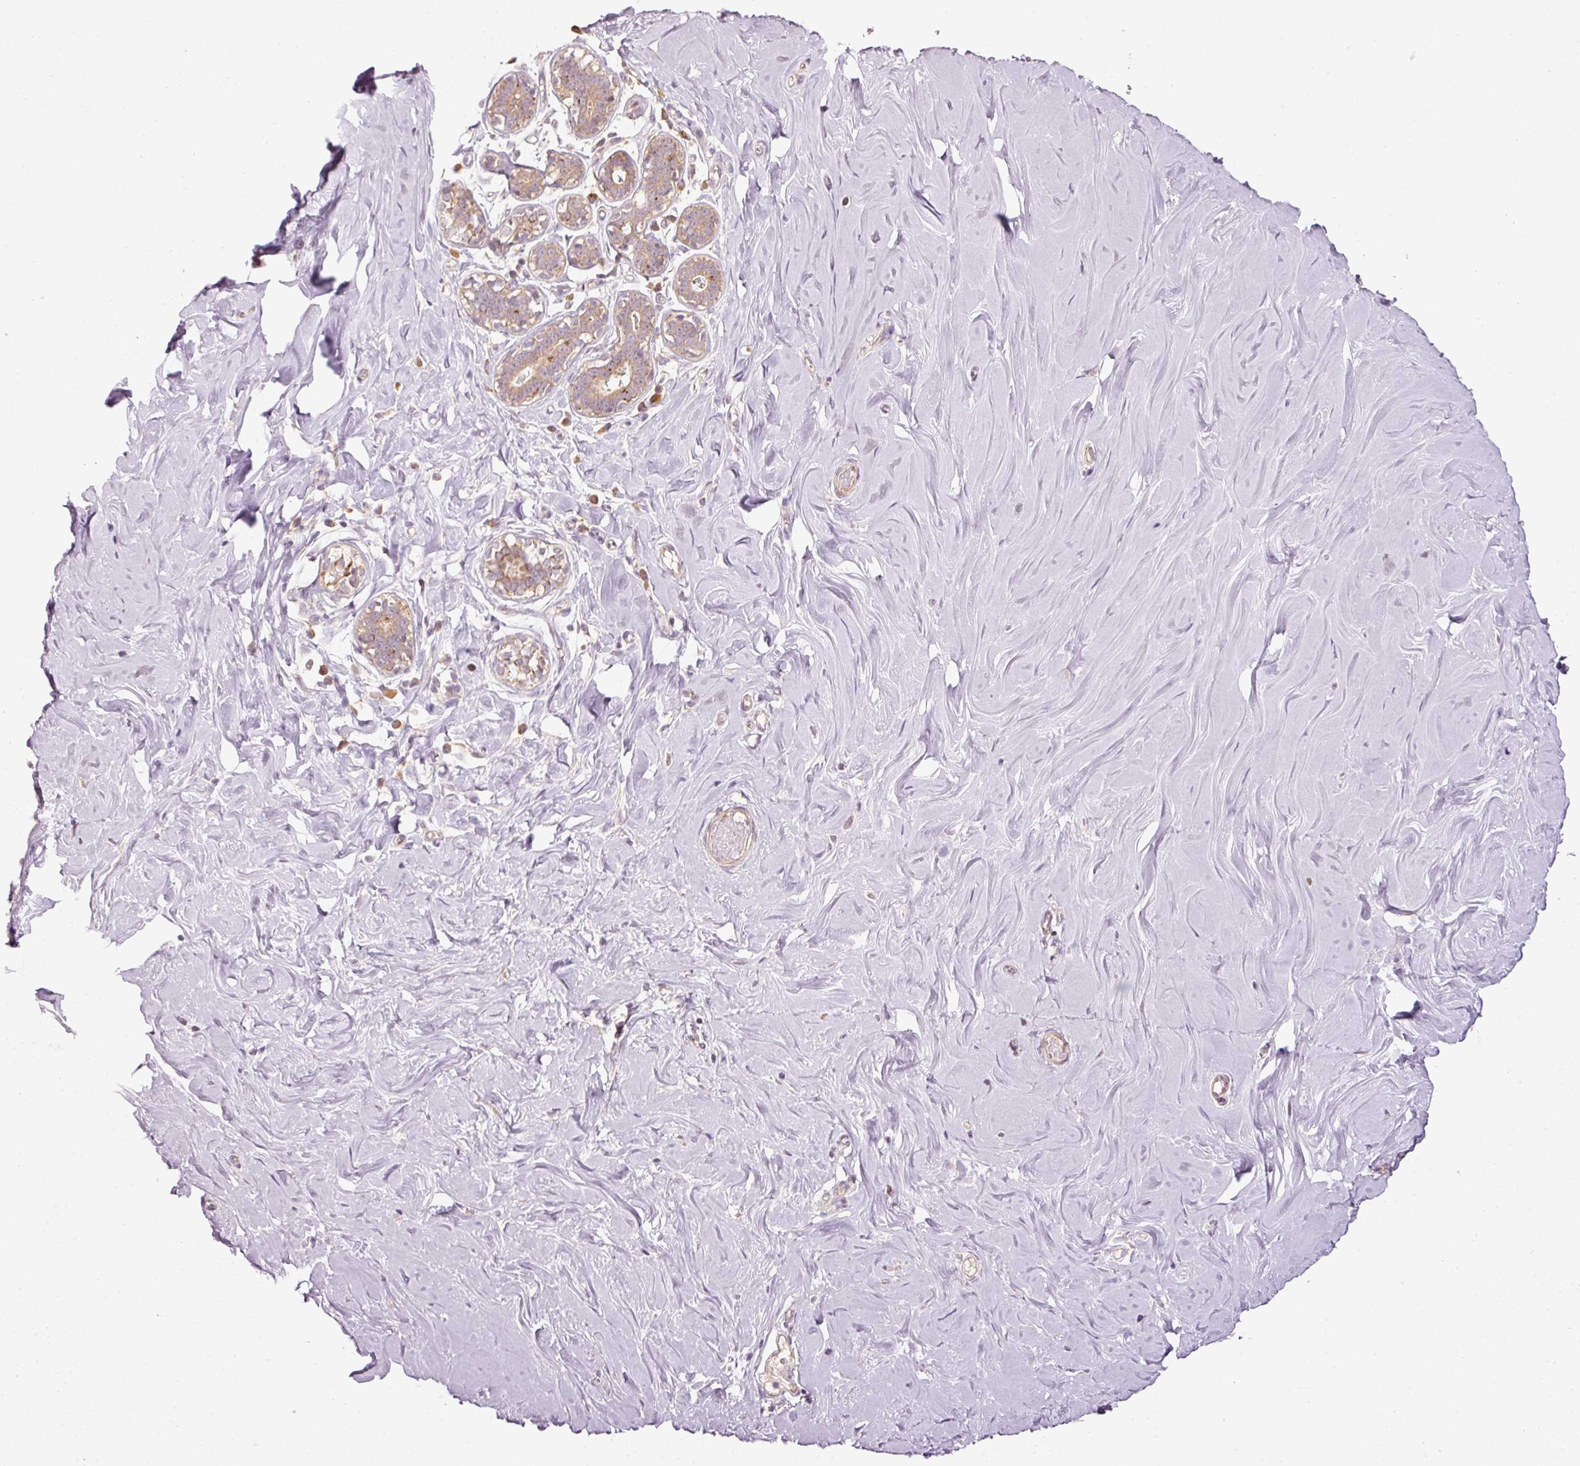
{"staining": {"intensity": "negative", "quantity": "none", "location": "none"}, "tissue": "breast", "cell_type": "Adipocytes", "image_type": "normal", "snomed": [{"axis": "morphology", "description": "Normal tissue, NOS"}, {"axis": "topography", "description": "Breast"}], "caption": "Immunohistochemistry image of normal breast: human breast stained with DAB (3,3'-diaminobenzidine) displays no significant protein expression in adipocytes.", "gene": "MAP10", "patient": {"sex": "female", "age": 27}}